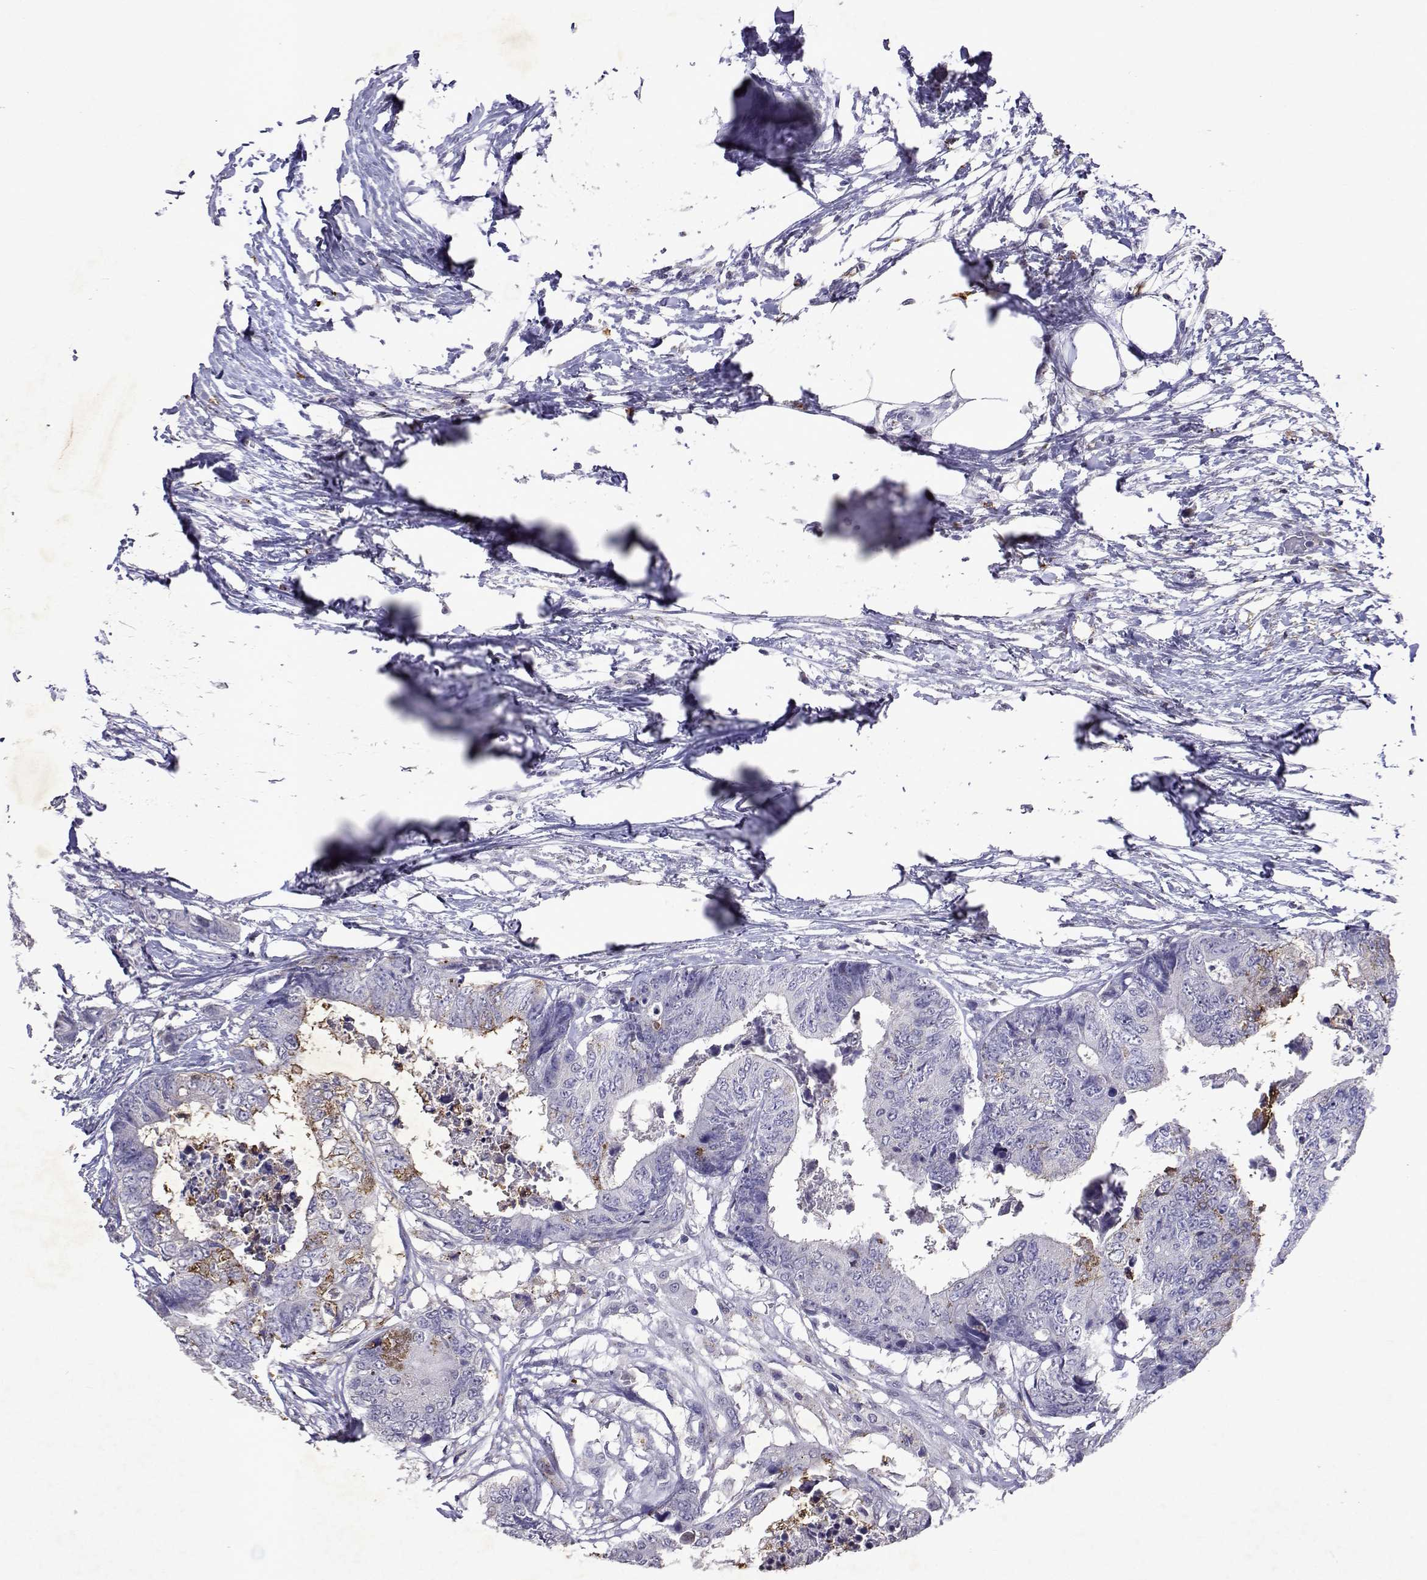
{"staining": {"intensity": "weak", "quantity": "<25%", "location": "cytoplasmic/membranous"}, "tissue": "colorectal cancer", "cell_type": "Tumor cells", "image_type": "cancer", "snomed": [{"axis": "morphology", "description": "Adenocarcinoma, NOS"}, {"axis": "topography", "description": "Colon"}], "caption": "This is an IHC micrograph of human adenocarcinoma (colorectal). There is no staining in tumor cells.", "gene": "DUSP28", "patient": {"sex": "female", "age": 48}}